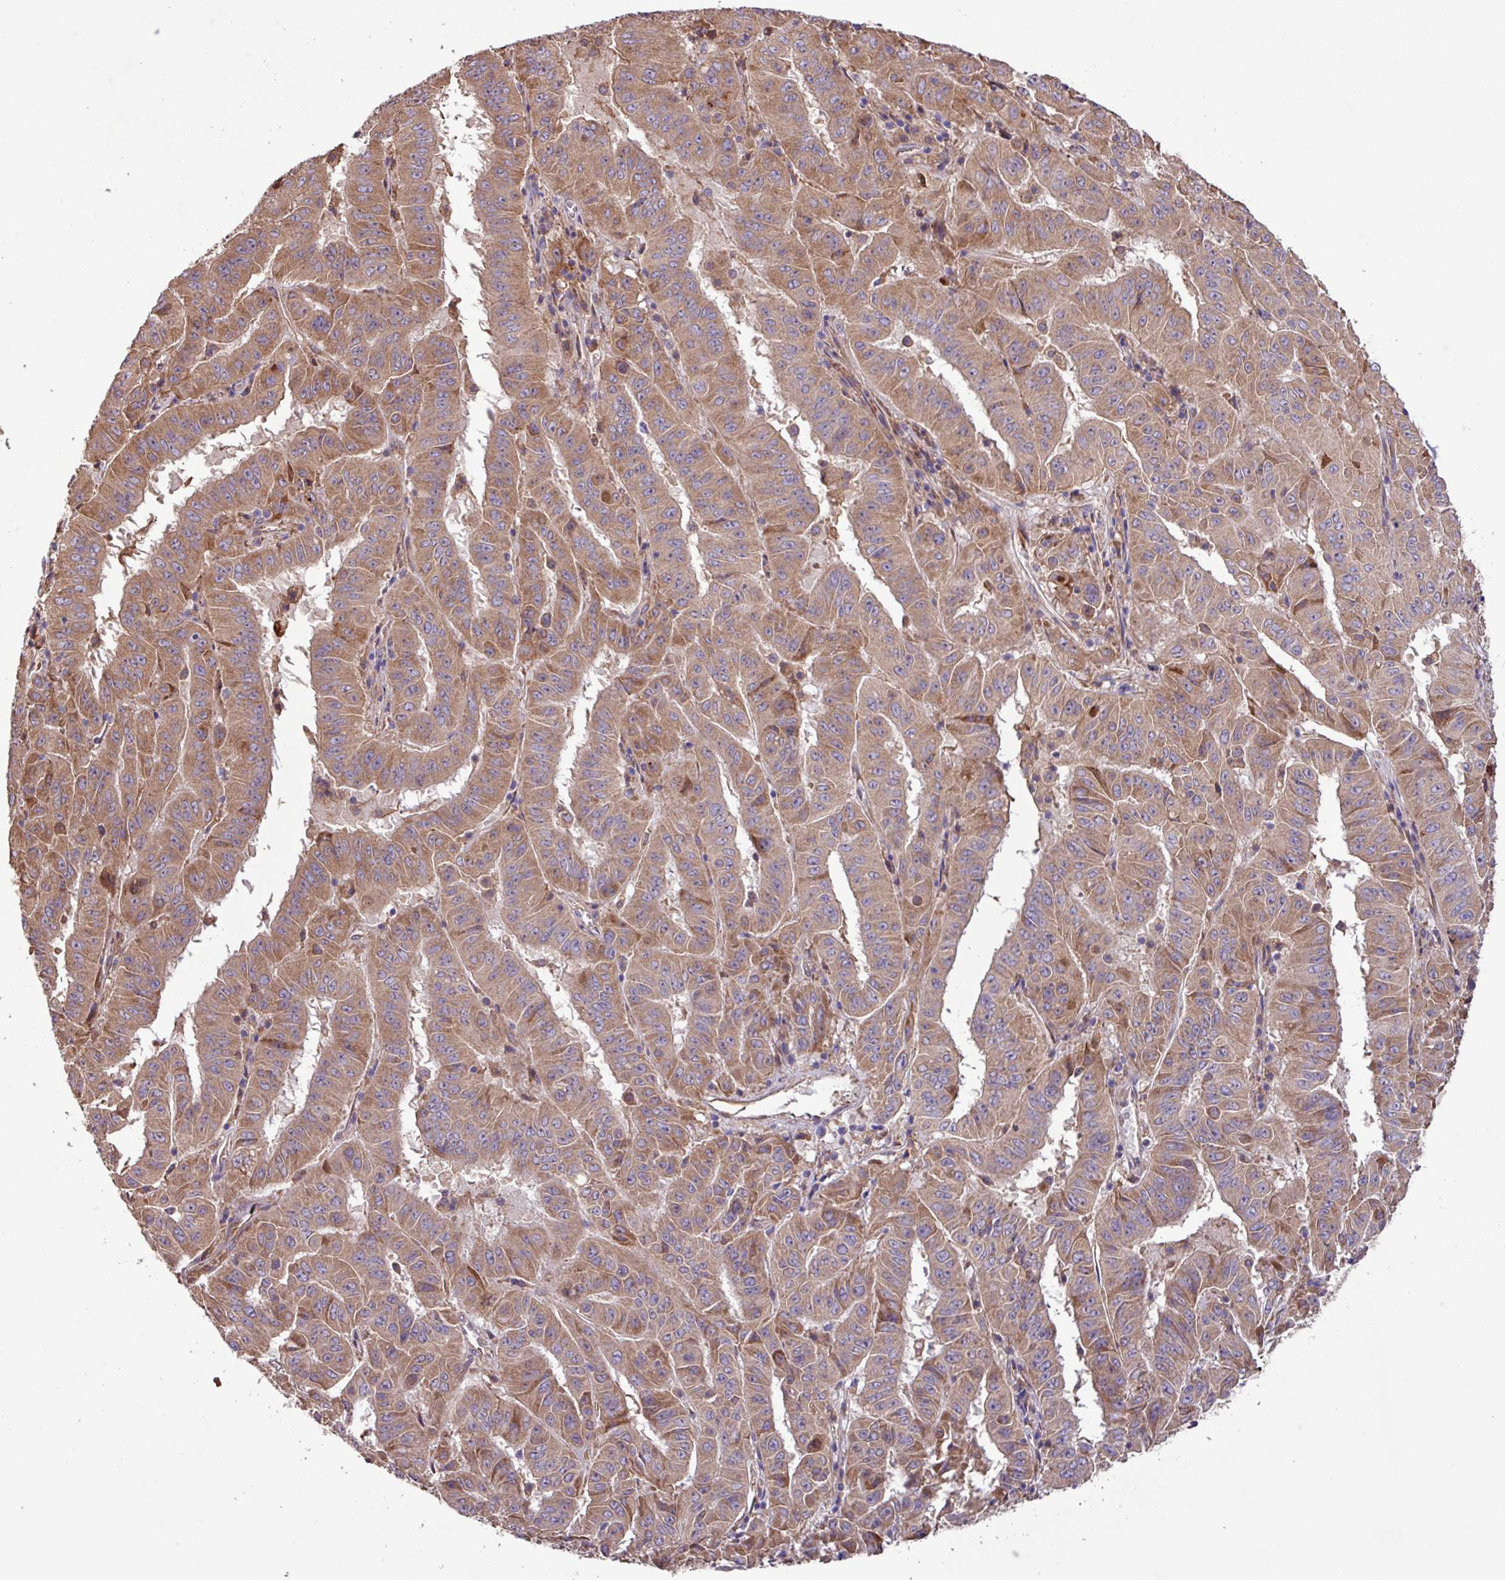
{"staining": {"intensity": "moderate", "quantity": ">75%", "location": "cytoplasmic/membranous"}, "tissue": "pancreatic cancer", "cell_type": "Tumor cells", "image_type": "cancer", "snomed": [{"axis": "morphology", "description": "Adenocarcinoma, NOS"}, {"axis": "topography", "description": "Pancreas"}], "caption": "Moderate cytoplasmic/membranous staining for a protein is seen in about >75% of tumor cells of pancreatic cancer (adenocarcinoma) using IHC.", "gene": "PTPRQ", "patient": {"sex": "male", "age": 63}}